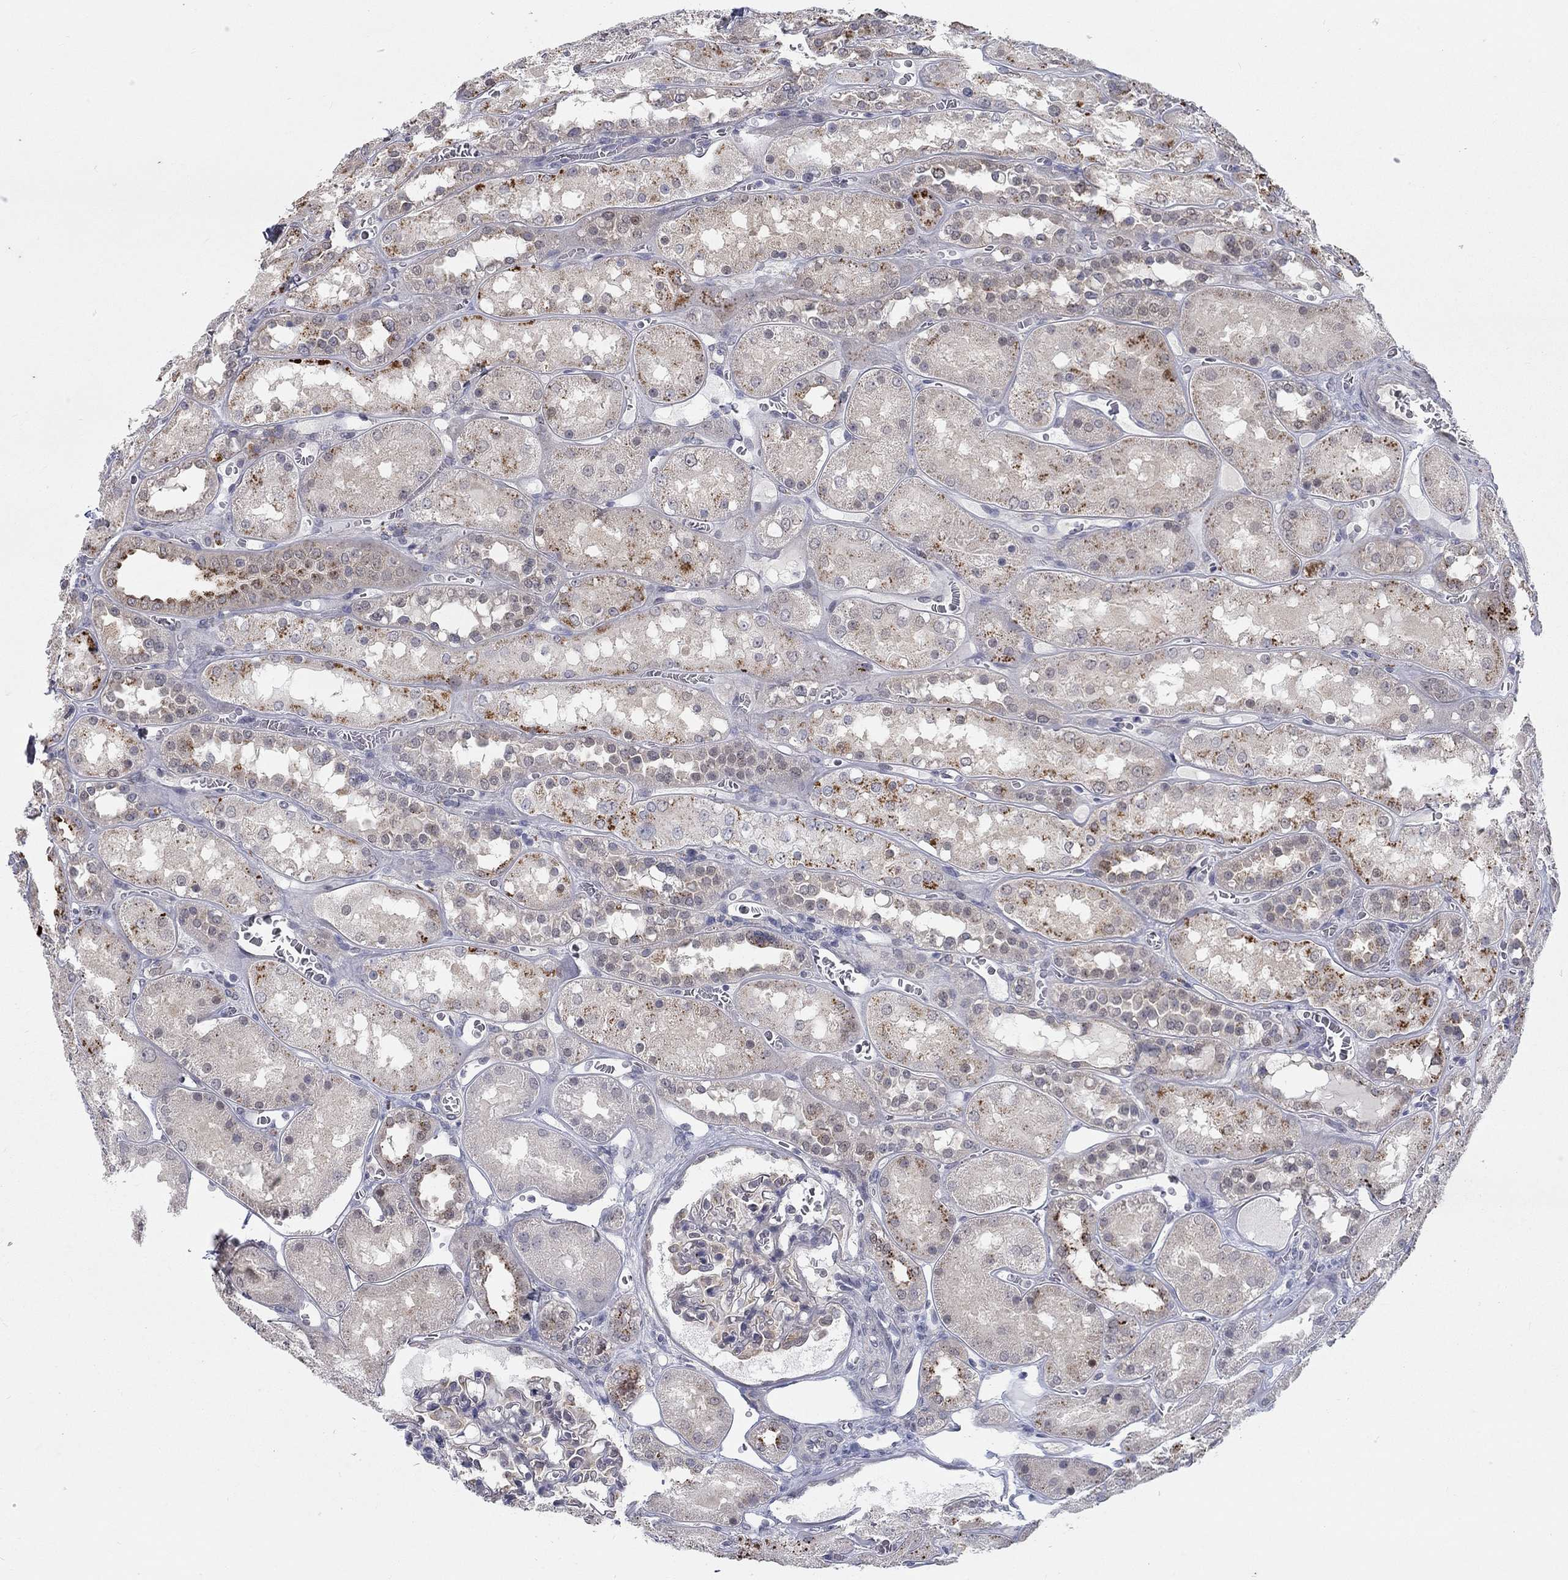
{"staining": {"intensity": "moderate", "quantity": "<25%", "location": "cytoplasmic/membranous"}, "tissue": "kidney", "cell_type": "Cells in glomeruli", "image_type": "normal", "snomed": [{"axis": "morphology", "description": "Normal tissue, NOS"}, {"axis": "topography", "description": "Kidney"}], "caption": "Kidney stained with IHC demonstrates moderate cytoplasmic/membranous positivity in about <25% of cells in glomeruli.", "gene": "MTSS2", "patient": {"sex": "male", "age": 73}}